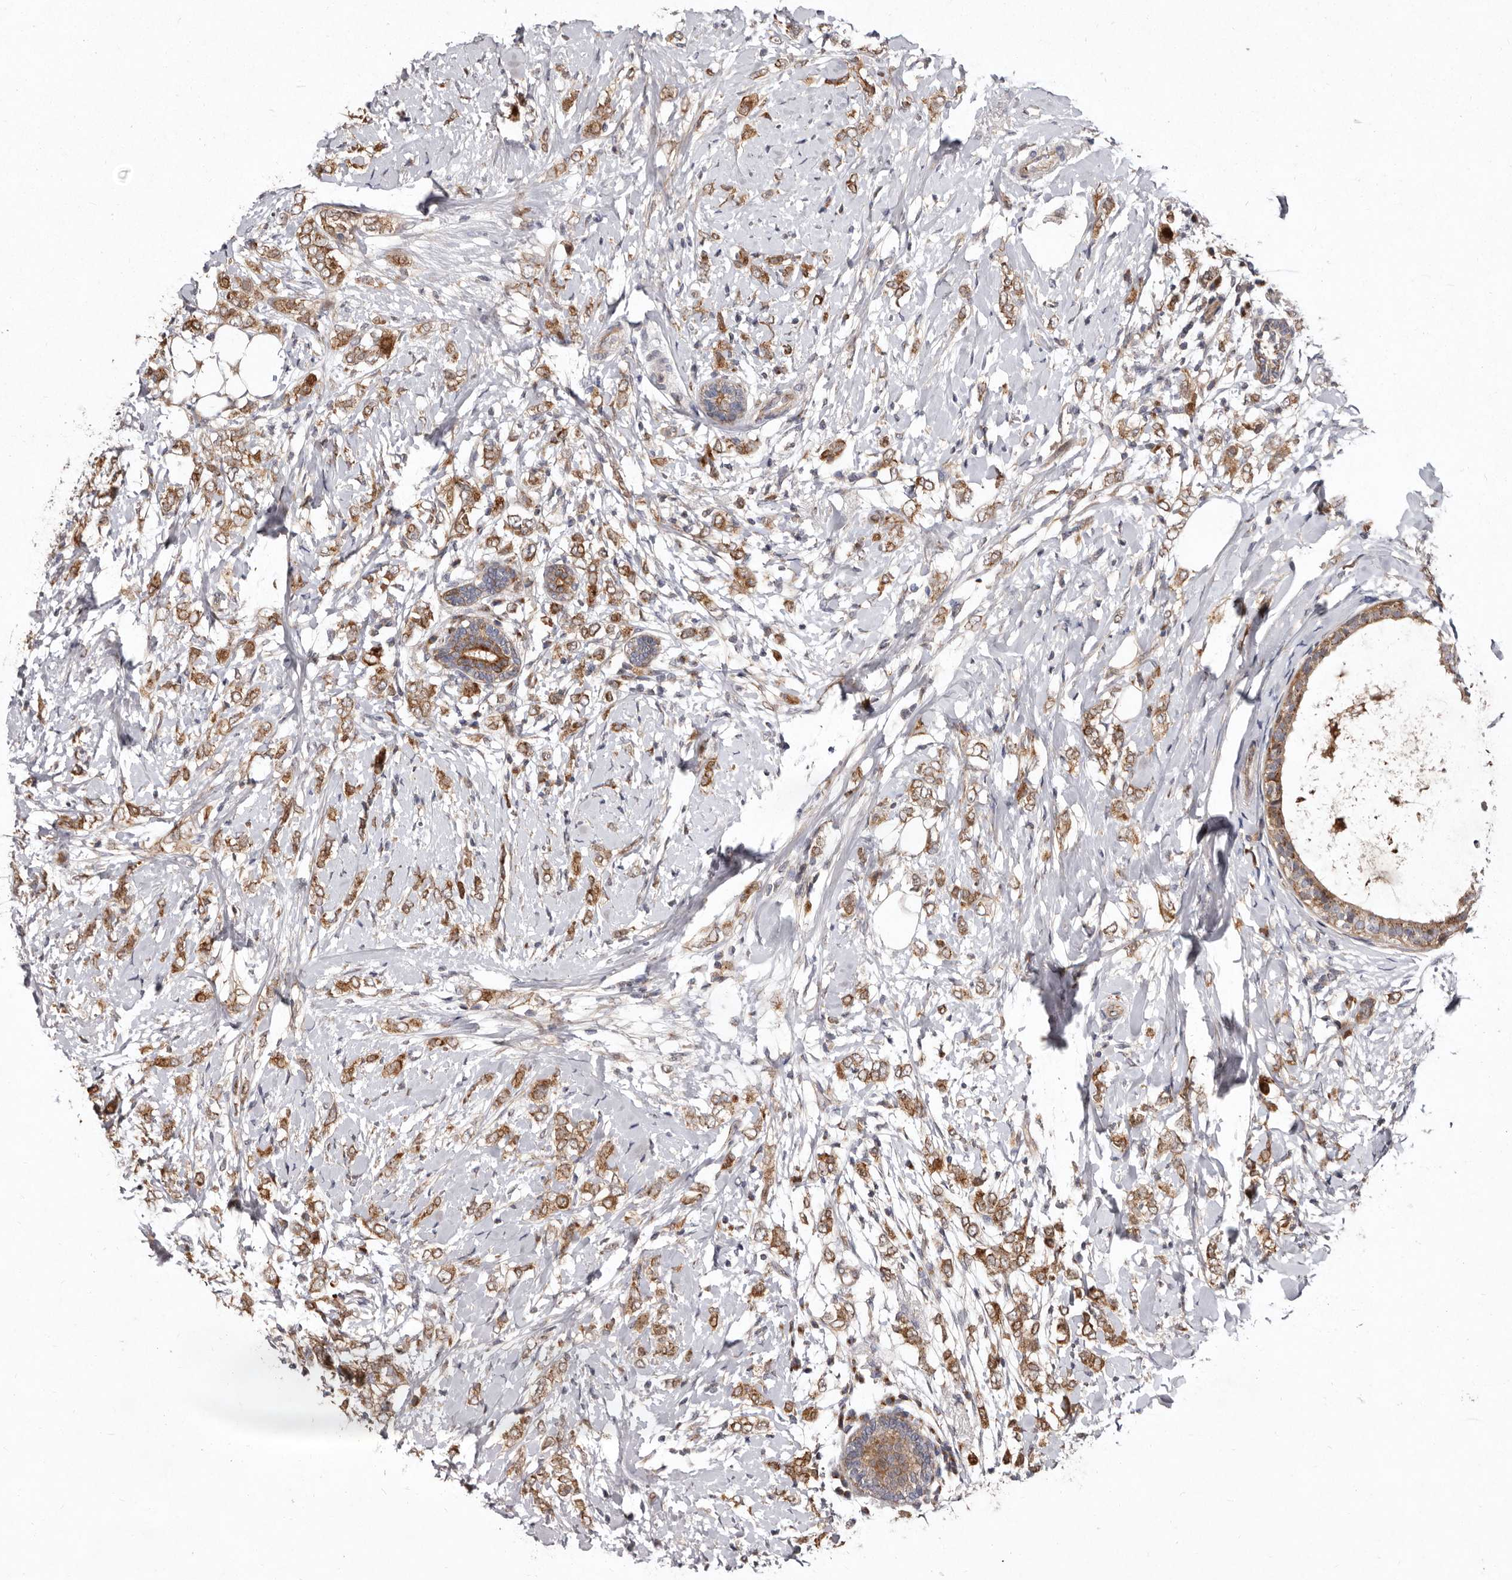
{"staining": {"intensity": "moderate", "quantity": ">75%", "location": "cytoplasmic/membranous"}, "tissue": "breast cancer", "cell_type": "Tumor cells", "image_type": "cancer", "snomed": [{"axis": "morphology", "description": "Normal tissue, NOS"}, {"axis": "morphology", "description": "Lobular carcinoma"}, {"axis": "topography", "description": "Breast"}], "caption": "Breast lobular carcinoma stained with DAB IHC exhibits medium levels of moderate cytoplasmic/membranous staining in approximately >75% of tumor cells.", "gene": "FLAD1", "patient": {"sex": "female", "age": 47}}